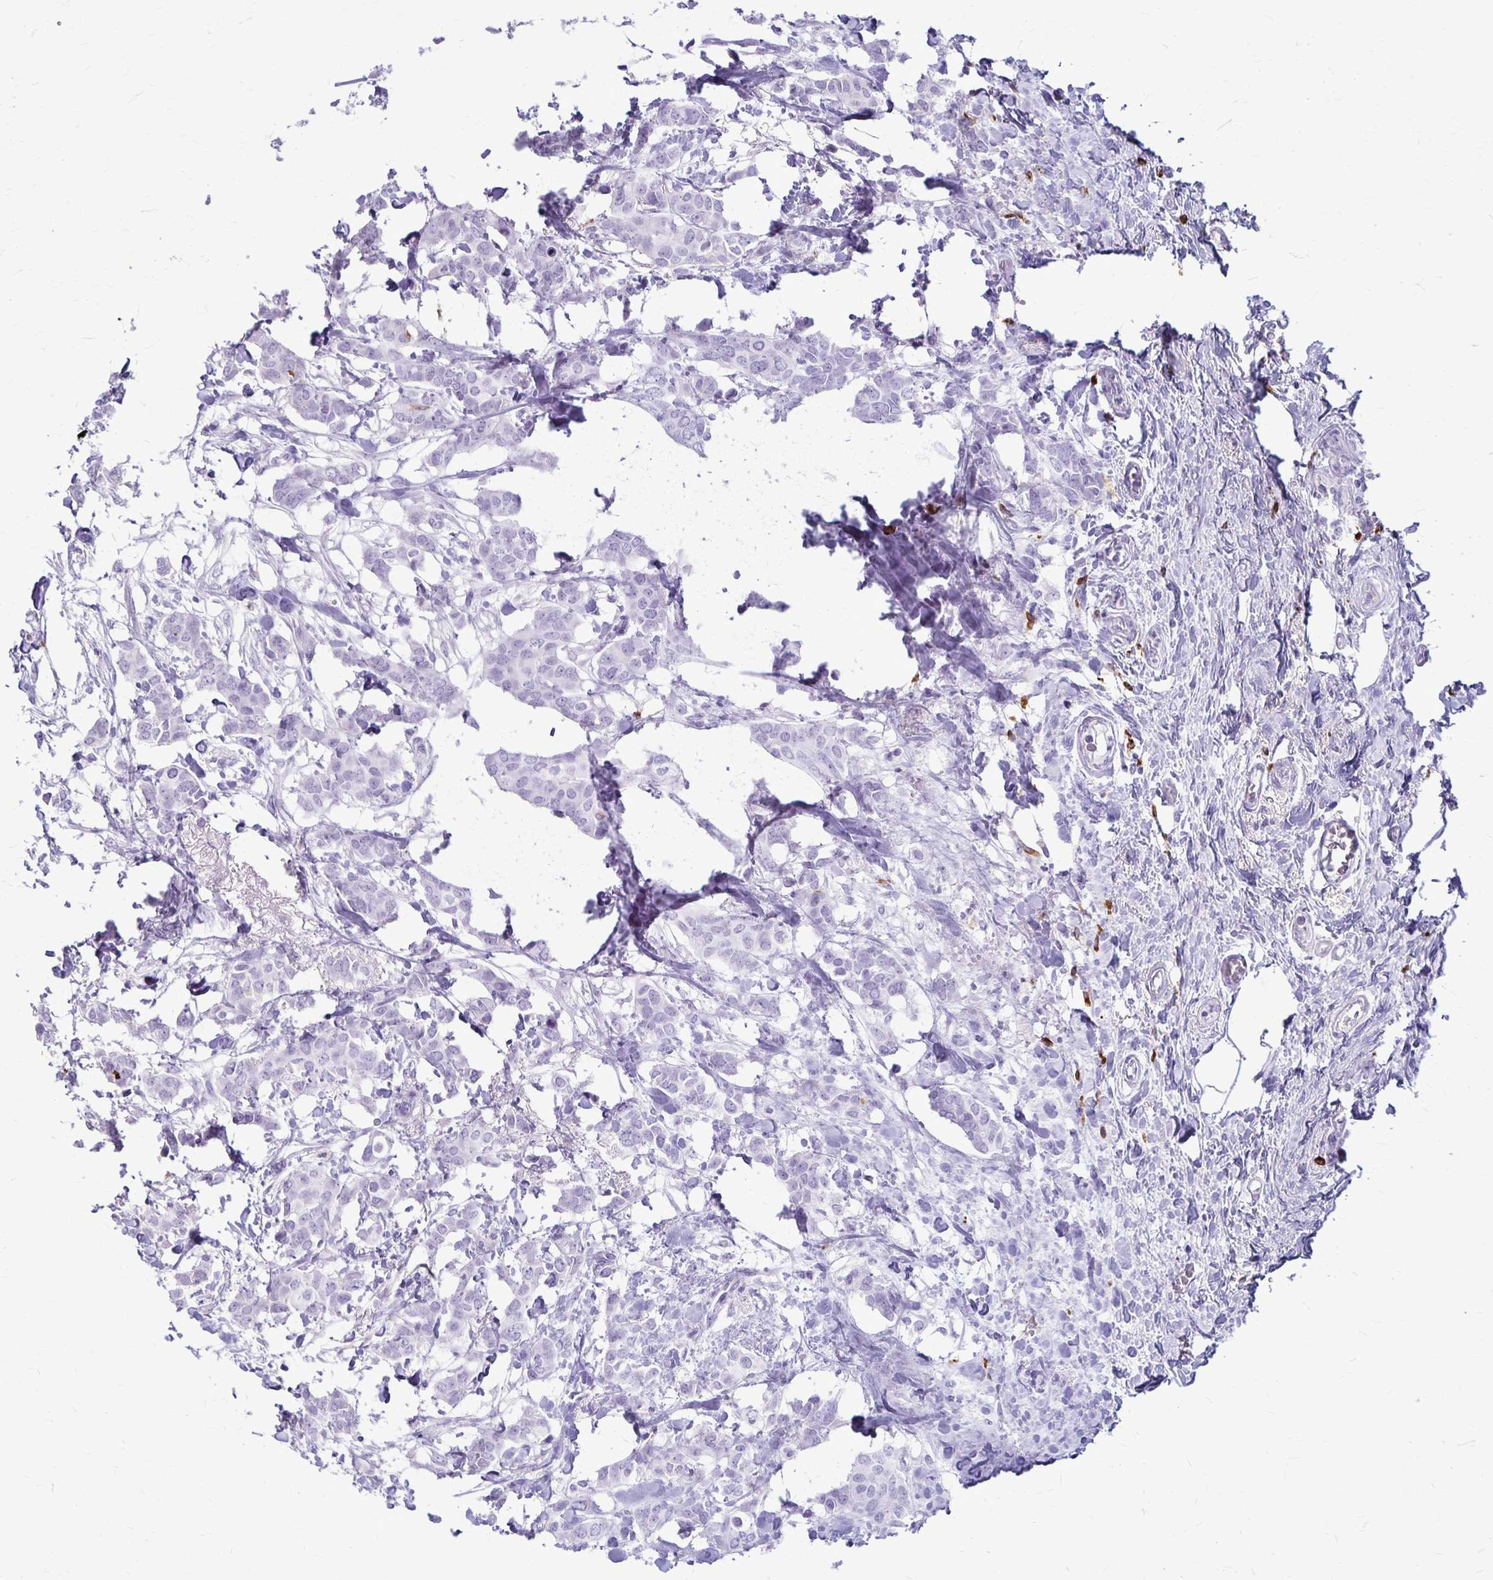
{"staining": {"intensity": "negative", "quantity": "none", "location": "none"}, "tissue": "breast cancer", "cell_type": "Tumor cells", "image_type": "cancer", "snomed": [{"axis": "morphology", "description": "Duct carcinoma"}, {"axis": "topography", "description": "Breast"}], "caption": "Immunohistochemistry image of human intraductal carcinoma (breast) stained for a protein (brown), which demonstrates no positivity in tumor cells. (Brightfield microscopy of DAB IHC at high magnification).", "gene": "RTN1", "patient": {"sex": "female", "age": 62}}